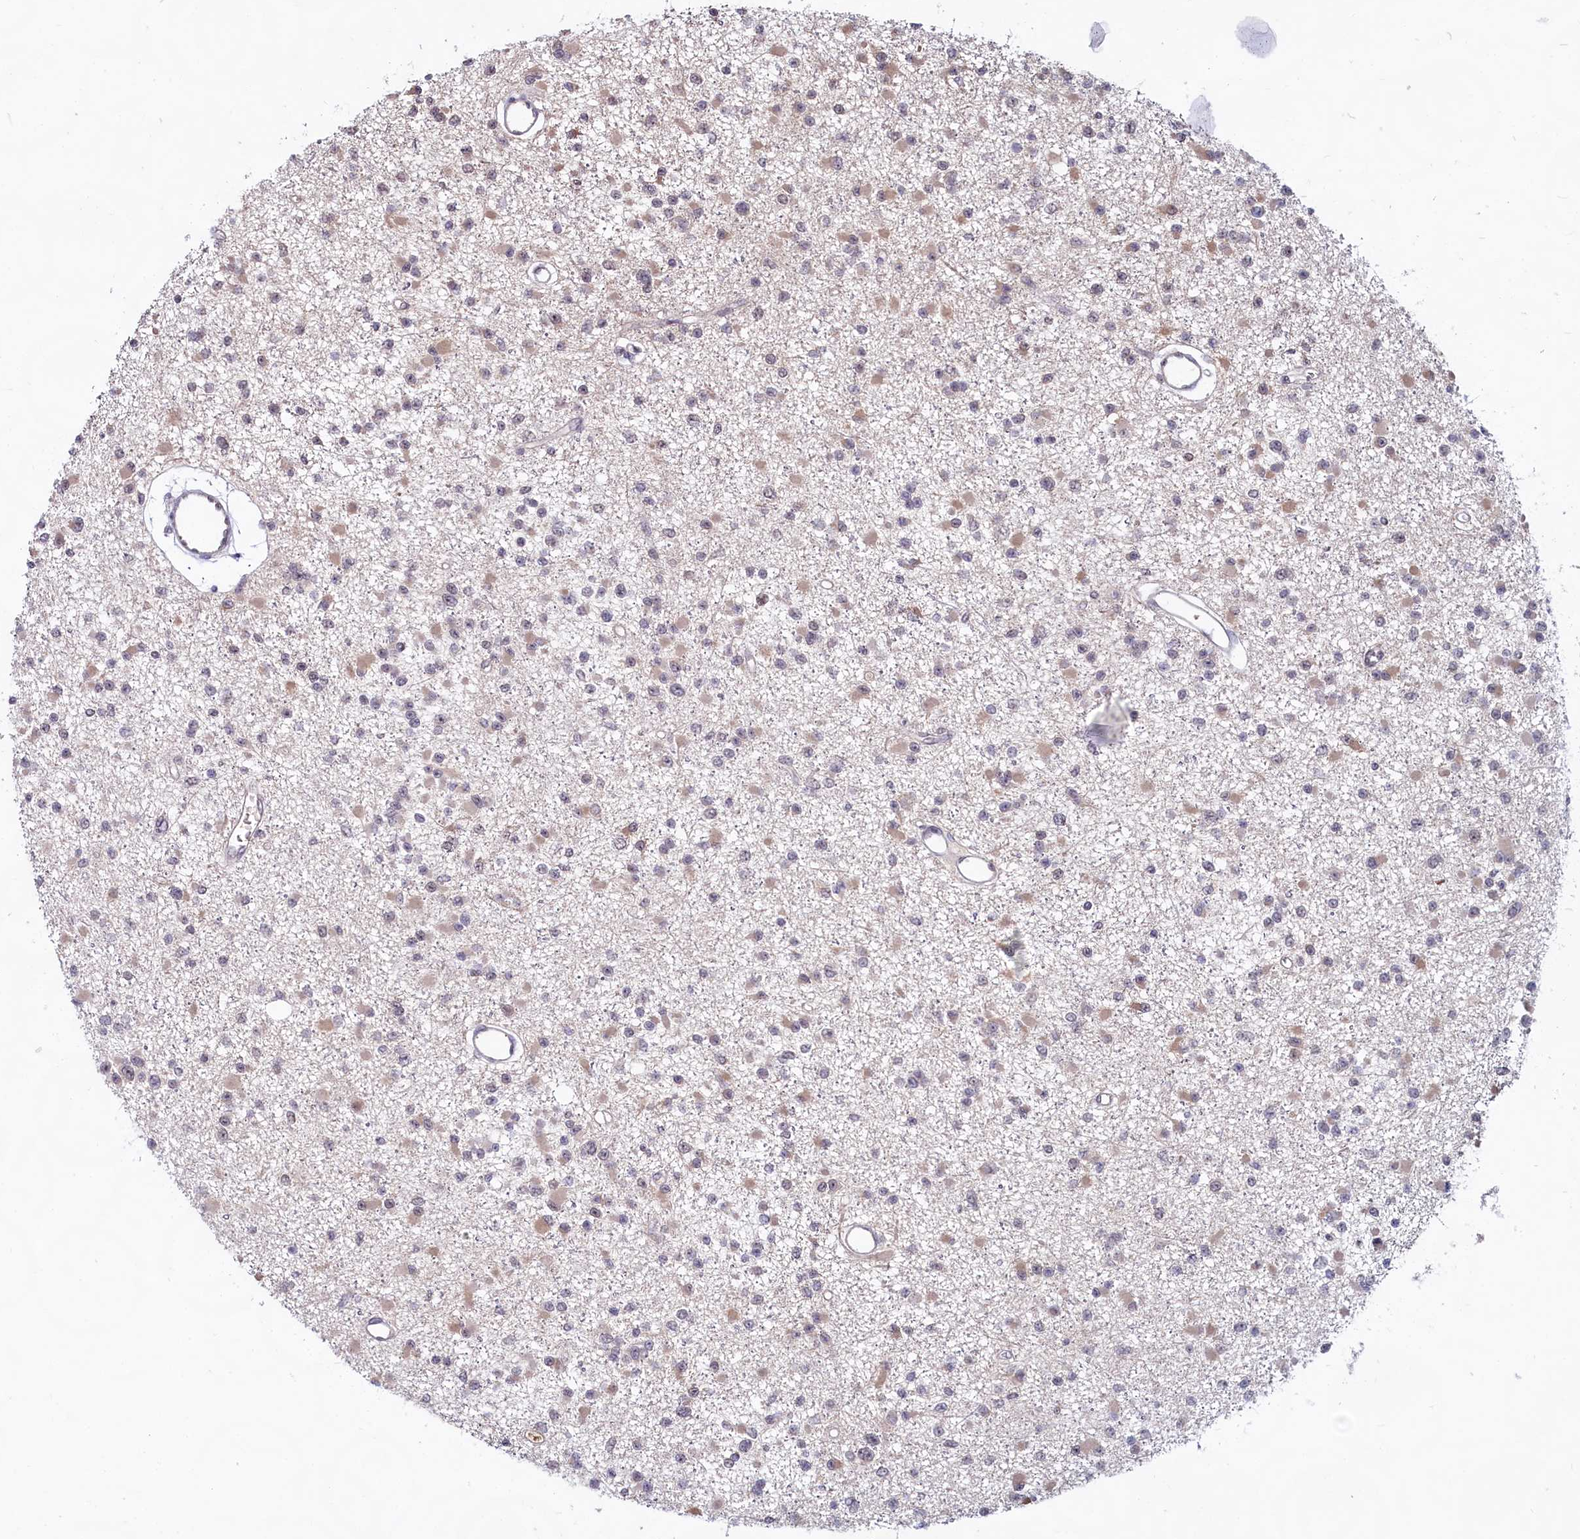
{"staining": {"intensity": "weak", "quantity": "25%-75%", "location": "cytoplasmic/membranous"}, "tissue": "glioma", "cell_type": "Tumor cells", "image_type": "cancer", "snomed": [{"axis": "morphology", "description": "Glioma, malignant, Low grade"}, {"axis": "topography", "description": "Brain"}], "caption": "Tumor cells display low levels of weak cytoplasmic/membranous expression in about 25%-75% of cells in malignant glioma (low-grade).", "gene": "C1D", "patient": {"sex": "female", "age": 22}}